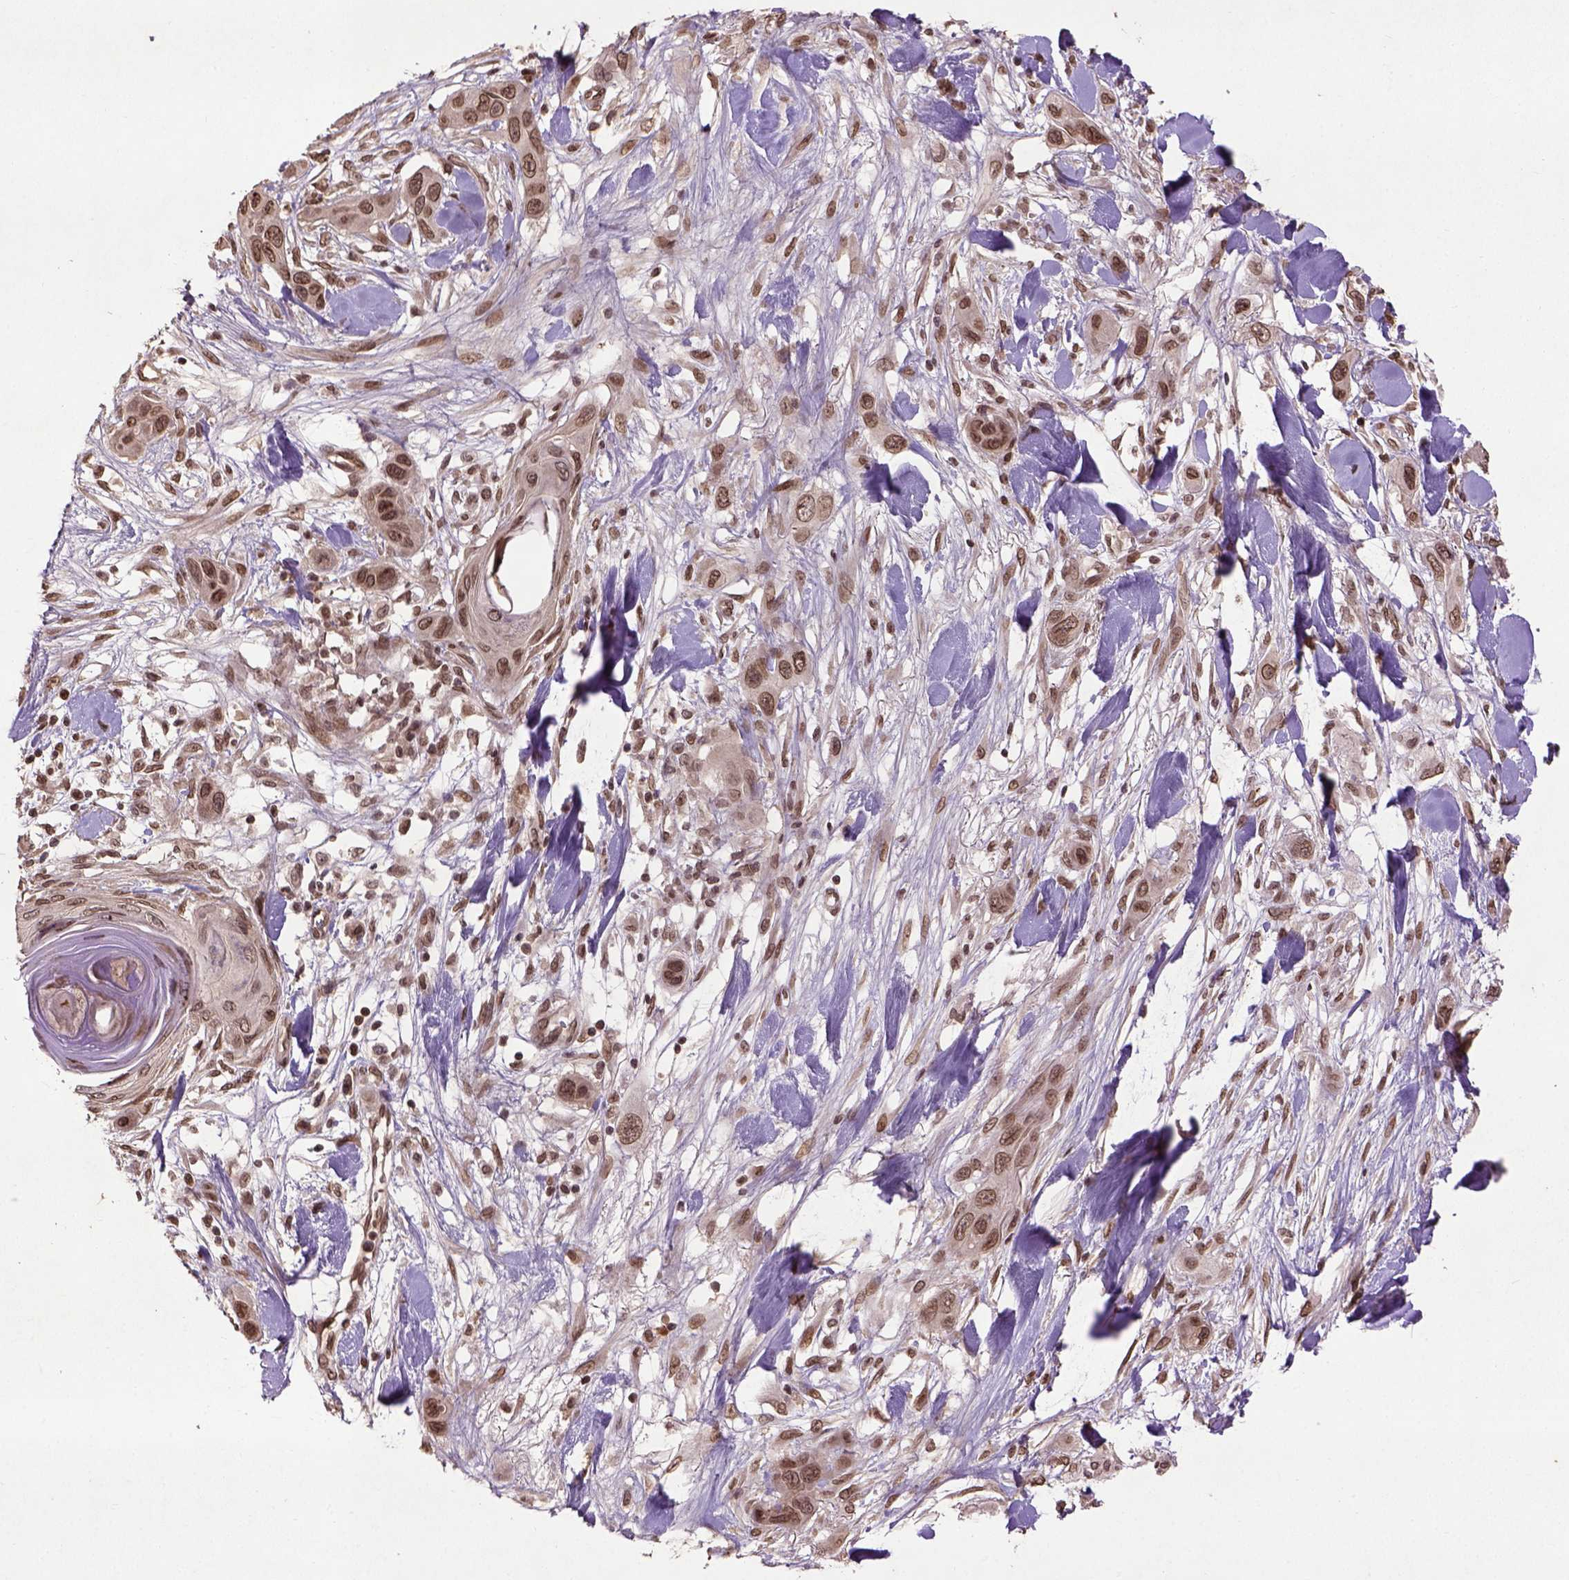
{"staining": {"intensity": "moderate", "quantity": ">75%", "location": "nuclear"}, "tissue": "skin cancer", "cell_type": "Tumor cells", "image_type": "cancer", "snomed": [{"axis": "morphology", "description": "Squamous cell carcinoma, NOS"}, {"axis": "topography", "description": "Skin"}], "caption": "Tumor cells reveal medium levels of moderate nuclear expression in approximately >75% of cells in squamous cell carcinoma (skin).", "gene": "BANF1", "patient": {"sex": "male", "age": 79}}